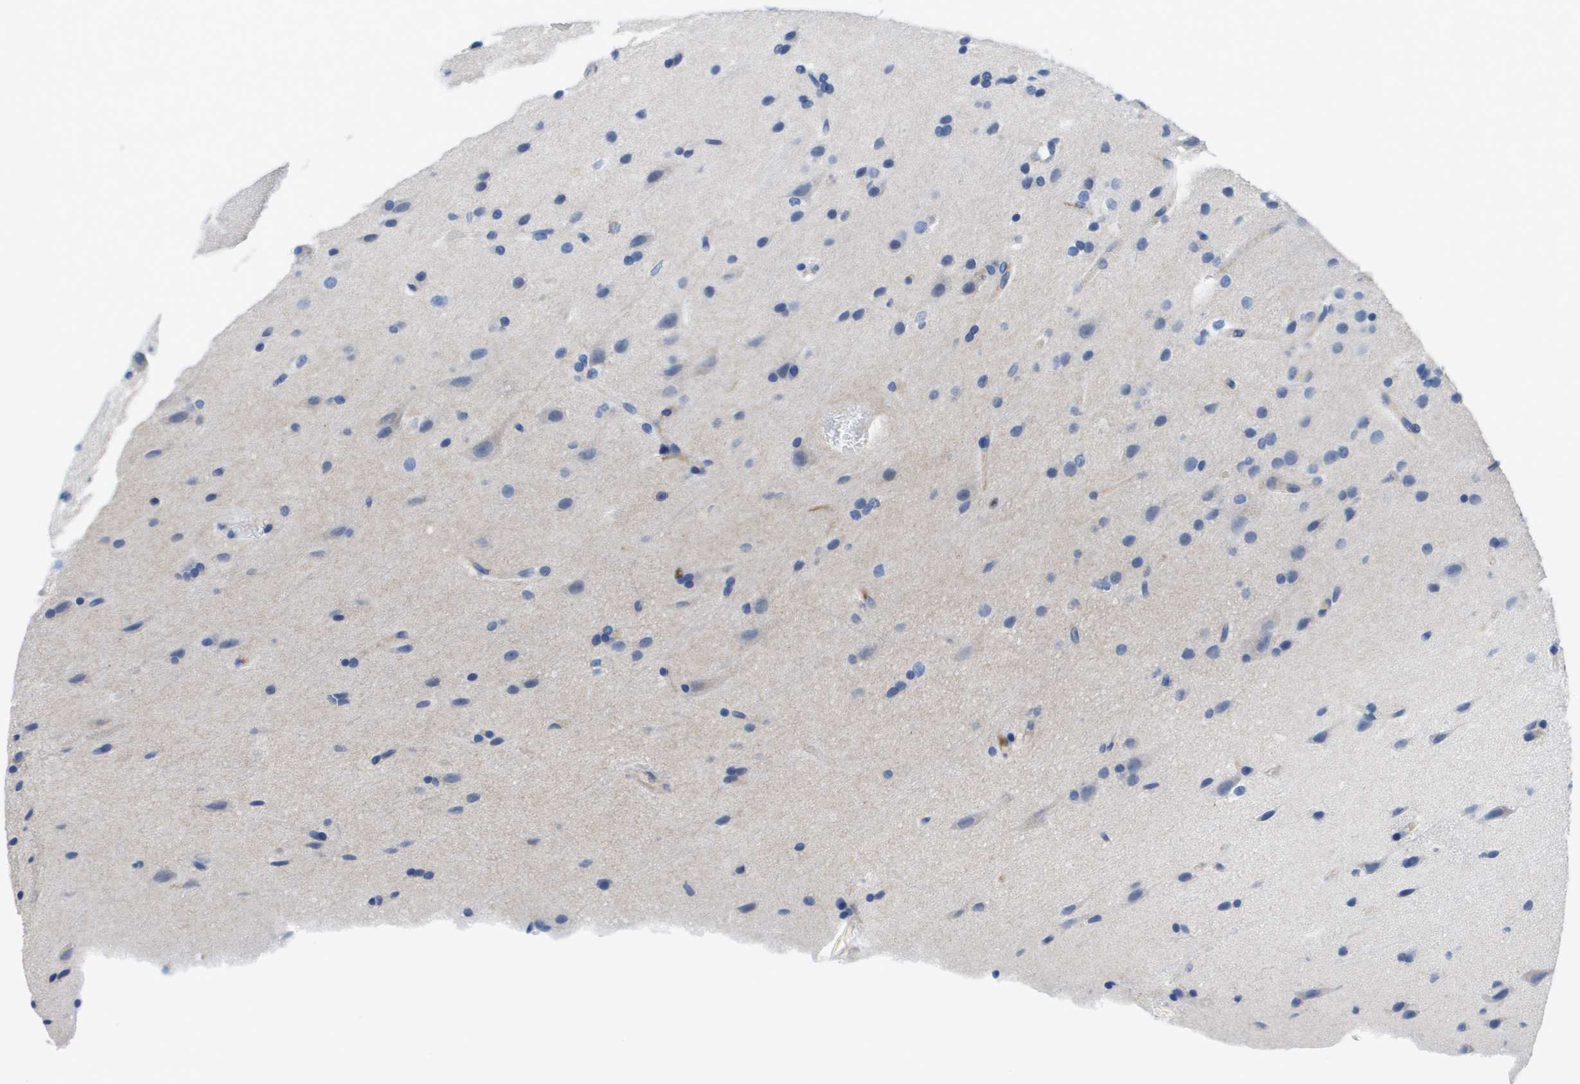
{"staining": {"intensity": "negative", "quantity": "none", "location": "none"}, "tissue": "glioma", "cell_type": "Tumor cells", "image_type": "cancer", "snomed": [{"axis": "morphology", "description": "Glioma, malignant, Low grade"}, {"axis": "topography", "description": "Brain"}], "caption": "Tumor cells are negative for protein expression in human glioma.", "gene": "APOA1", "patient": {"sex": "male", "age": 38}}